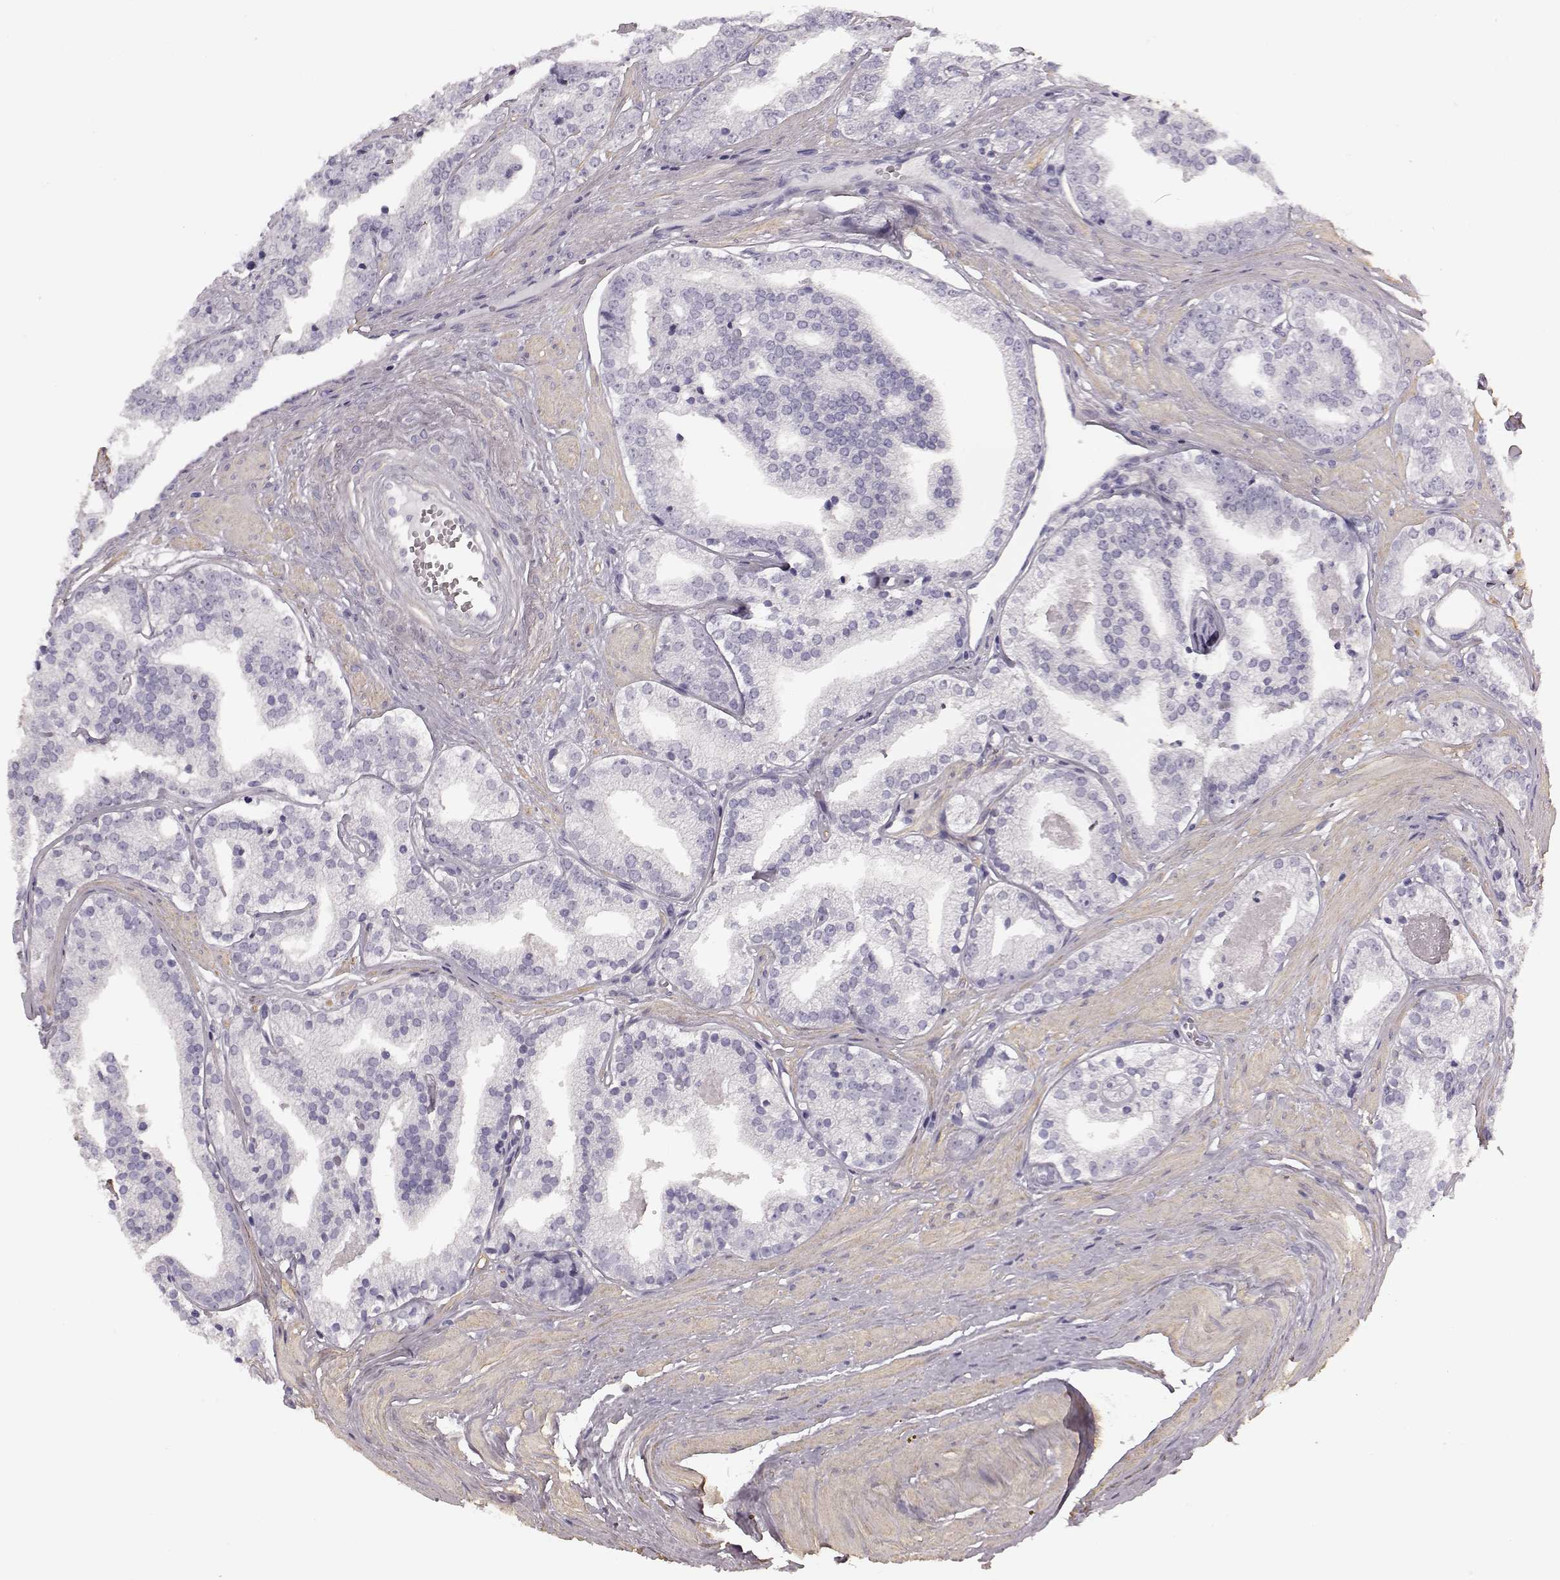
{"staining": {"intensity": "negative", "quantity": "none", "location": "none"}, "tissue": "prostate cancer", "cell_type": "Tumor cells", "image_type": "cancer", "snomed": [{"axis": "morphology", "description": "Adenocarcinoma, Low grade"}, {"axis": "topography", "description": "Prostate"}], "caption": "A histopathology image of adenocarcinoma (low-grade) (prostate) stained for a protein reveals no brown staining in tumor cells.", "gene": "SLCO3A1", "patient": {"sex": "male", "age": 60}}